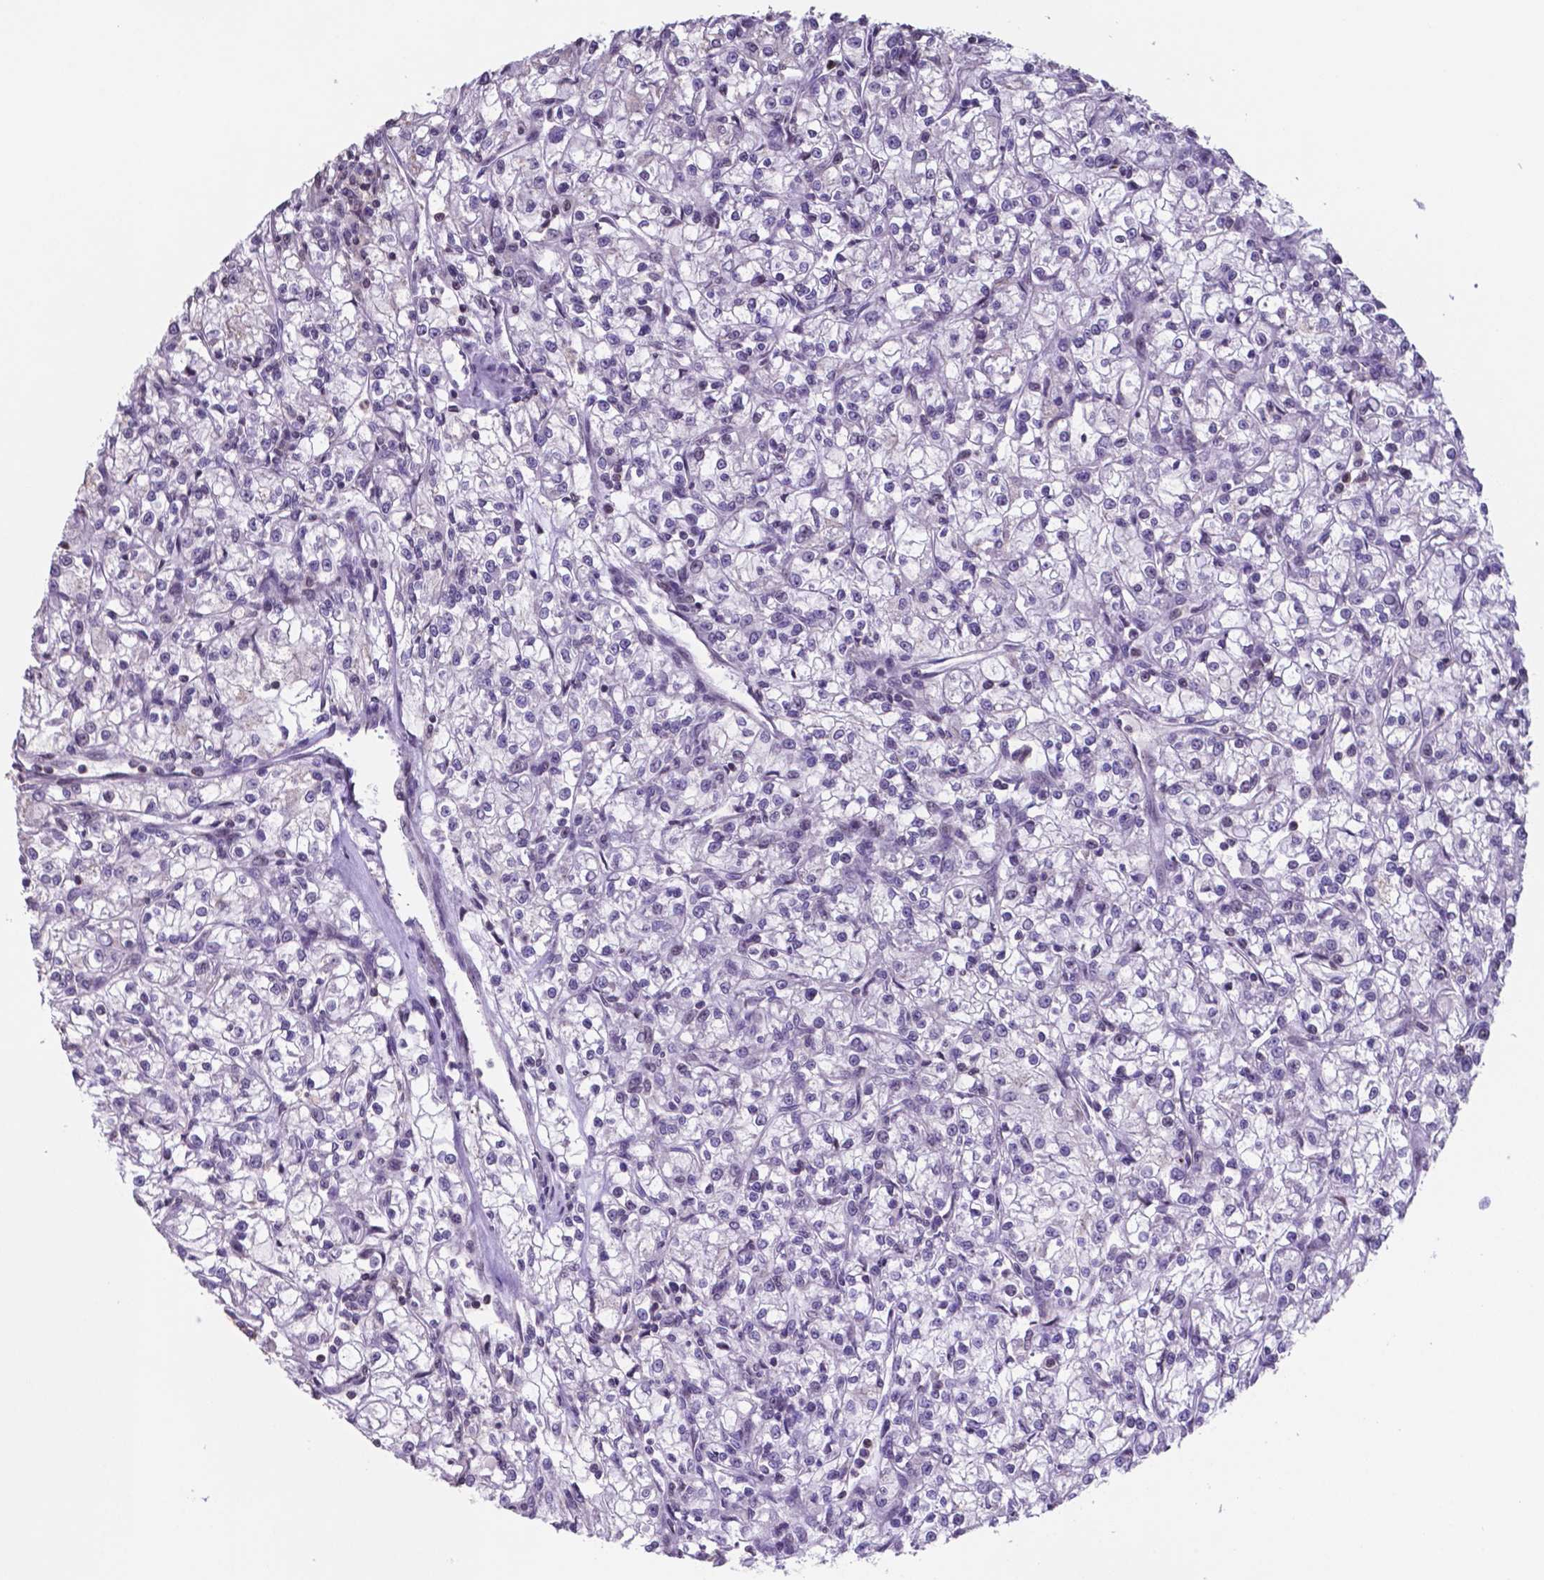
{"staining": {"intensity": "negative", "quantity": "none", "location": "none"}, "tissue": "renal cancer", "cell_type": "Tumor cells", "image_type": "cancer", "snomed": [{"axis": "morphology", "description": "Adenocarcinoma, NOS"}, {"axis": "topography", "description": "Kidney"}], "caption": "DAB immunohistochemical staining of human renal adenocarcinoma exhibits no significant staining in tumor cells.", "gene": "MLC1", "patient": {"sex": "female", "age": 59}}